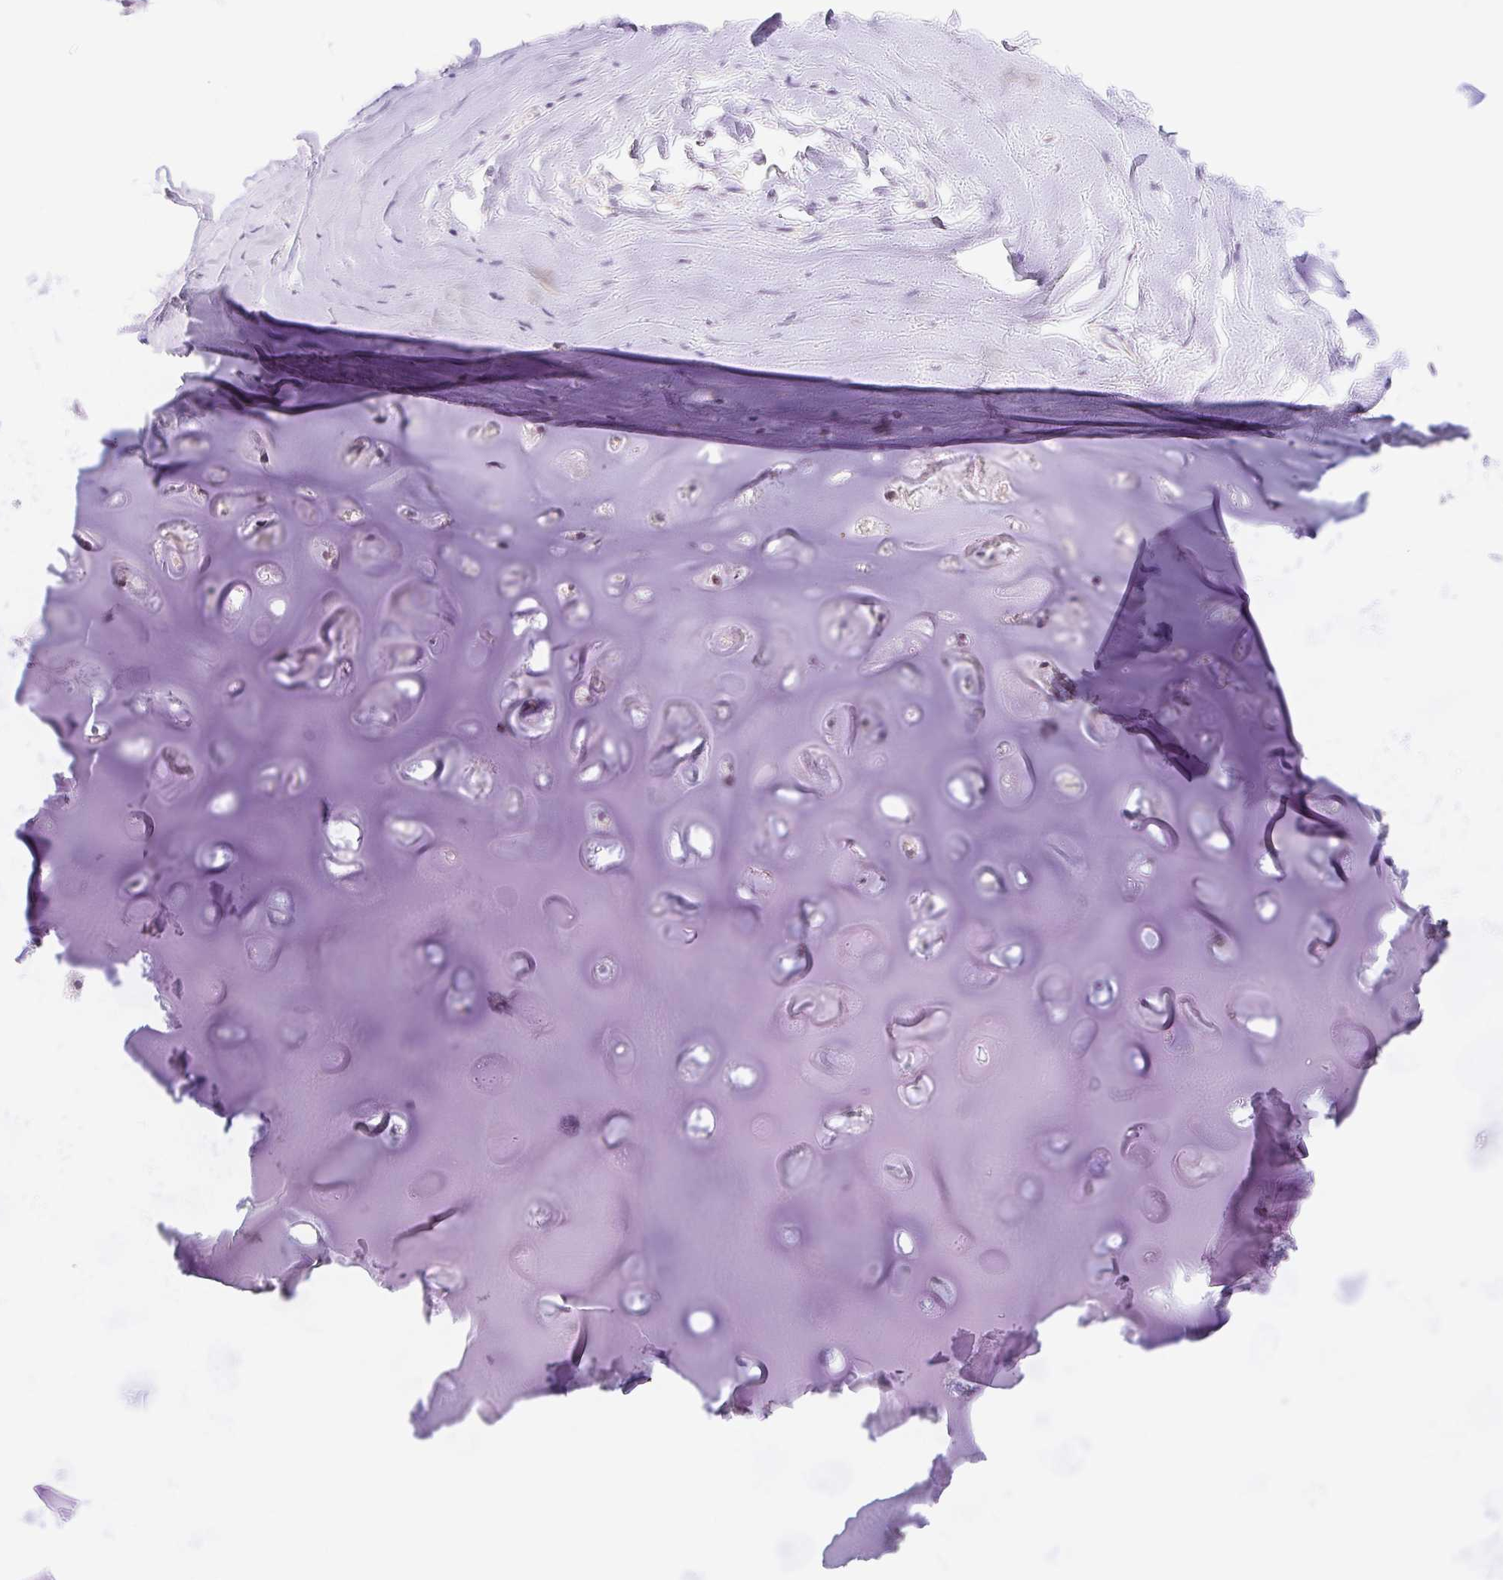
{"staining": {"intensity": "negative", "quantity": "none", "location": "none"}, "tissue": "adipose tissue", "cell_type": "Adipocytes", "image_type": "normal", "snomed": [{"axis": "morphology", "description": "Normal tissue, NOS"}, {"axis": "topography", "description": "Cartilage tissue"}, {"axis": "topography", "description": "Nasopharynx"}, {"axis": "topography", "description": "Thyroid gland"}], "caption": "Benign adipose tissue was stained to show a protein in brown. There is no significant positivity in adipocytes.", "gene": "FKBP6", "patient": {"sex": "male", "age": 63}}